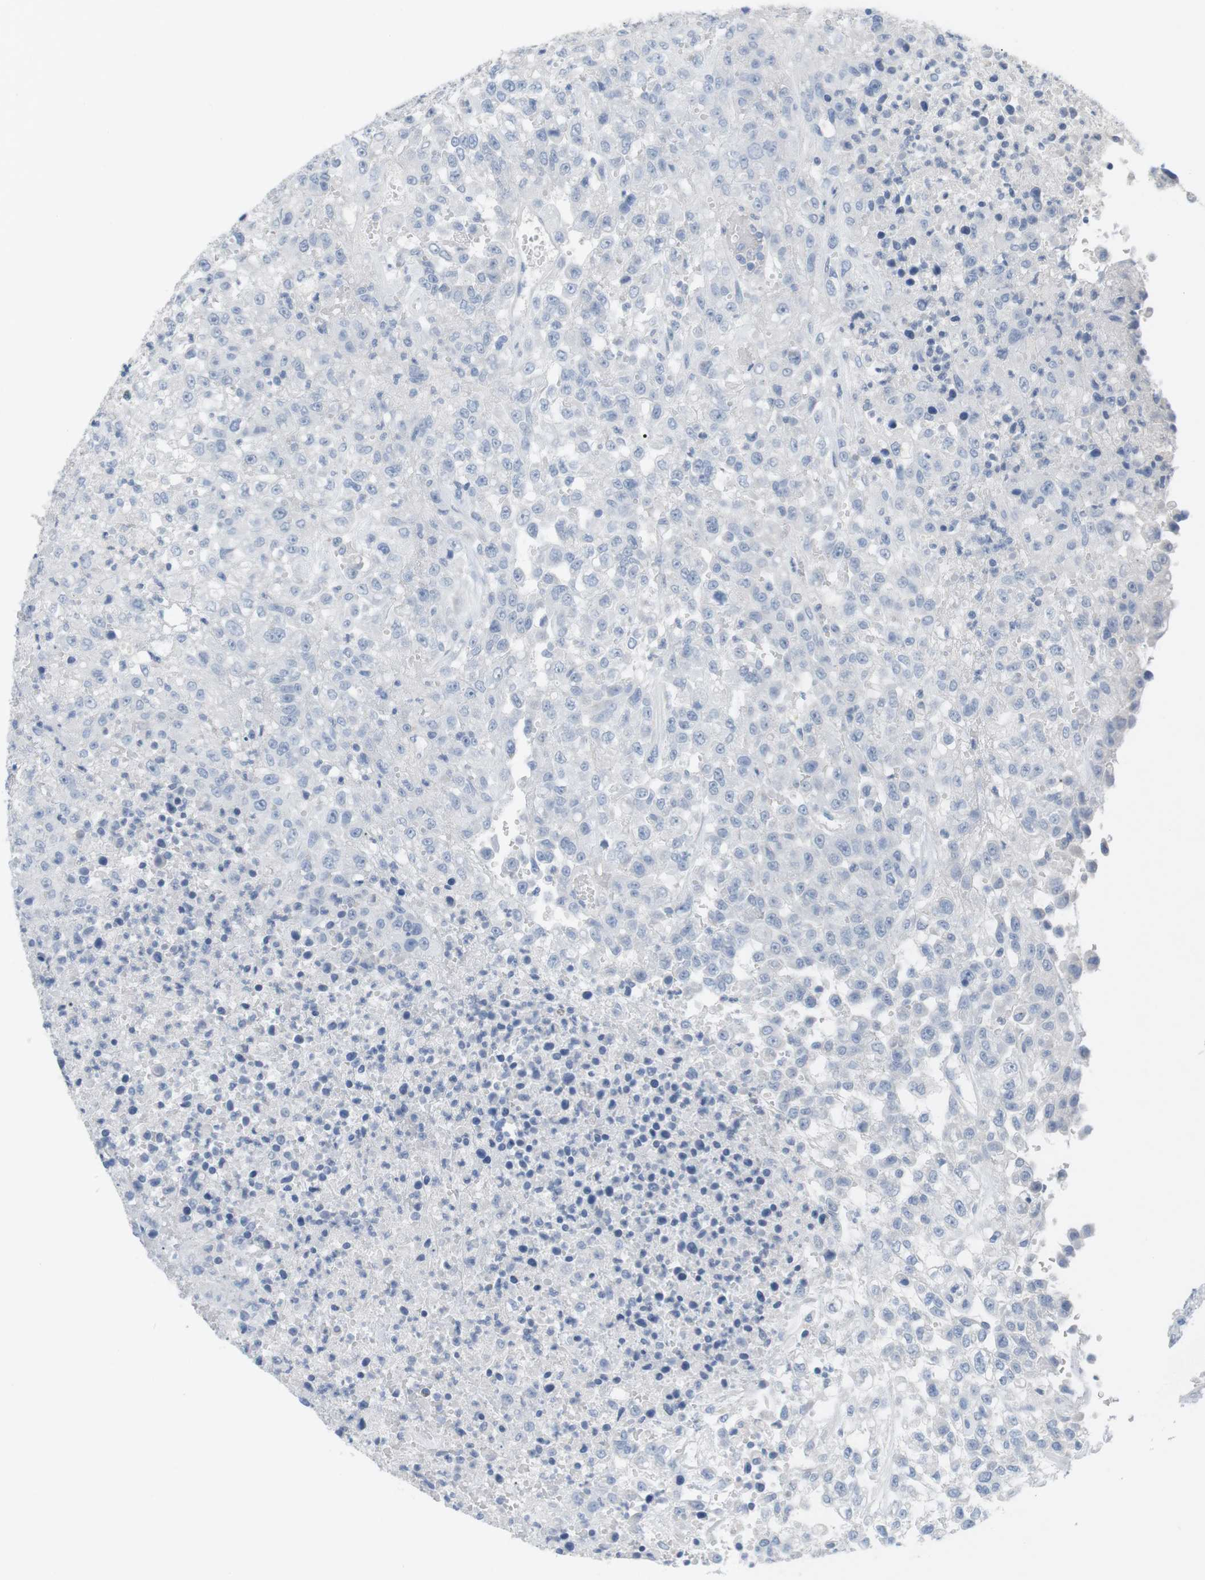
{"staining": {"intensity": "negative", "quantity": "none", "location": "none"}, "tissue": "urothelial cancer", "cell_type": "Tumor cells", "image_type": "cancer", "snomed": [{"axis": "morphology", "description": "Urothelial carcinoma, High grade"}, {"axis": "topography", "description": "Urinary bladder"}], "caption": "Tumor cells are negative for protein expression in human high-grade urothelial carcinoma. Nuclei are stained in blue.", "gene": "HBG2", "patient": {"sex": "male", "age": 46}}